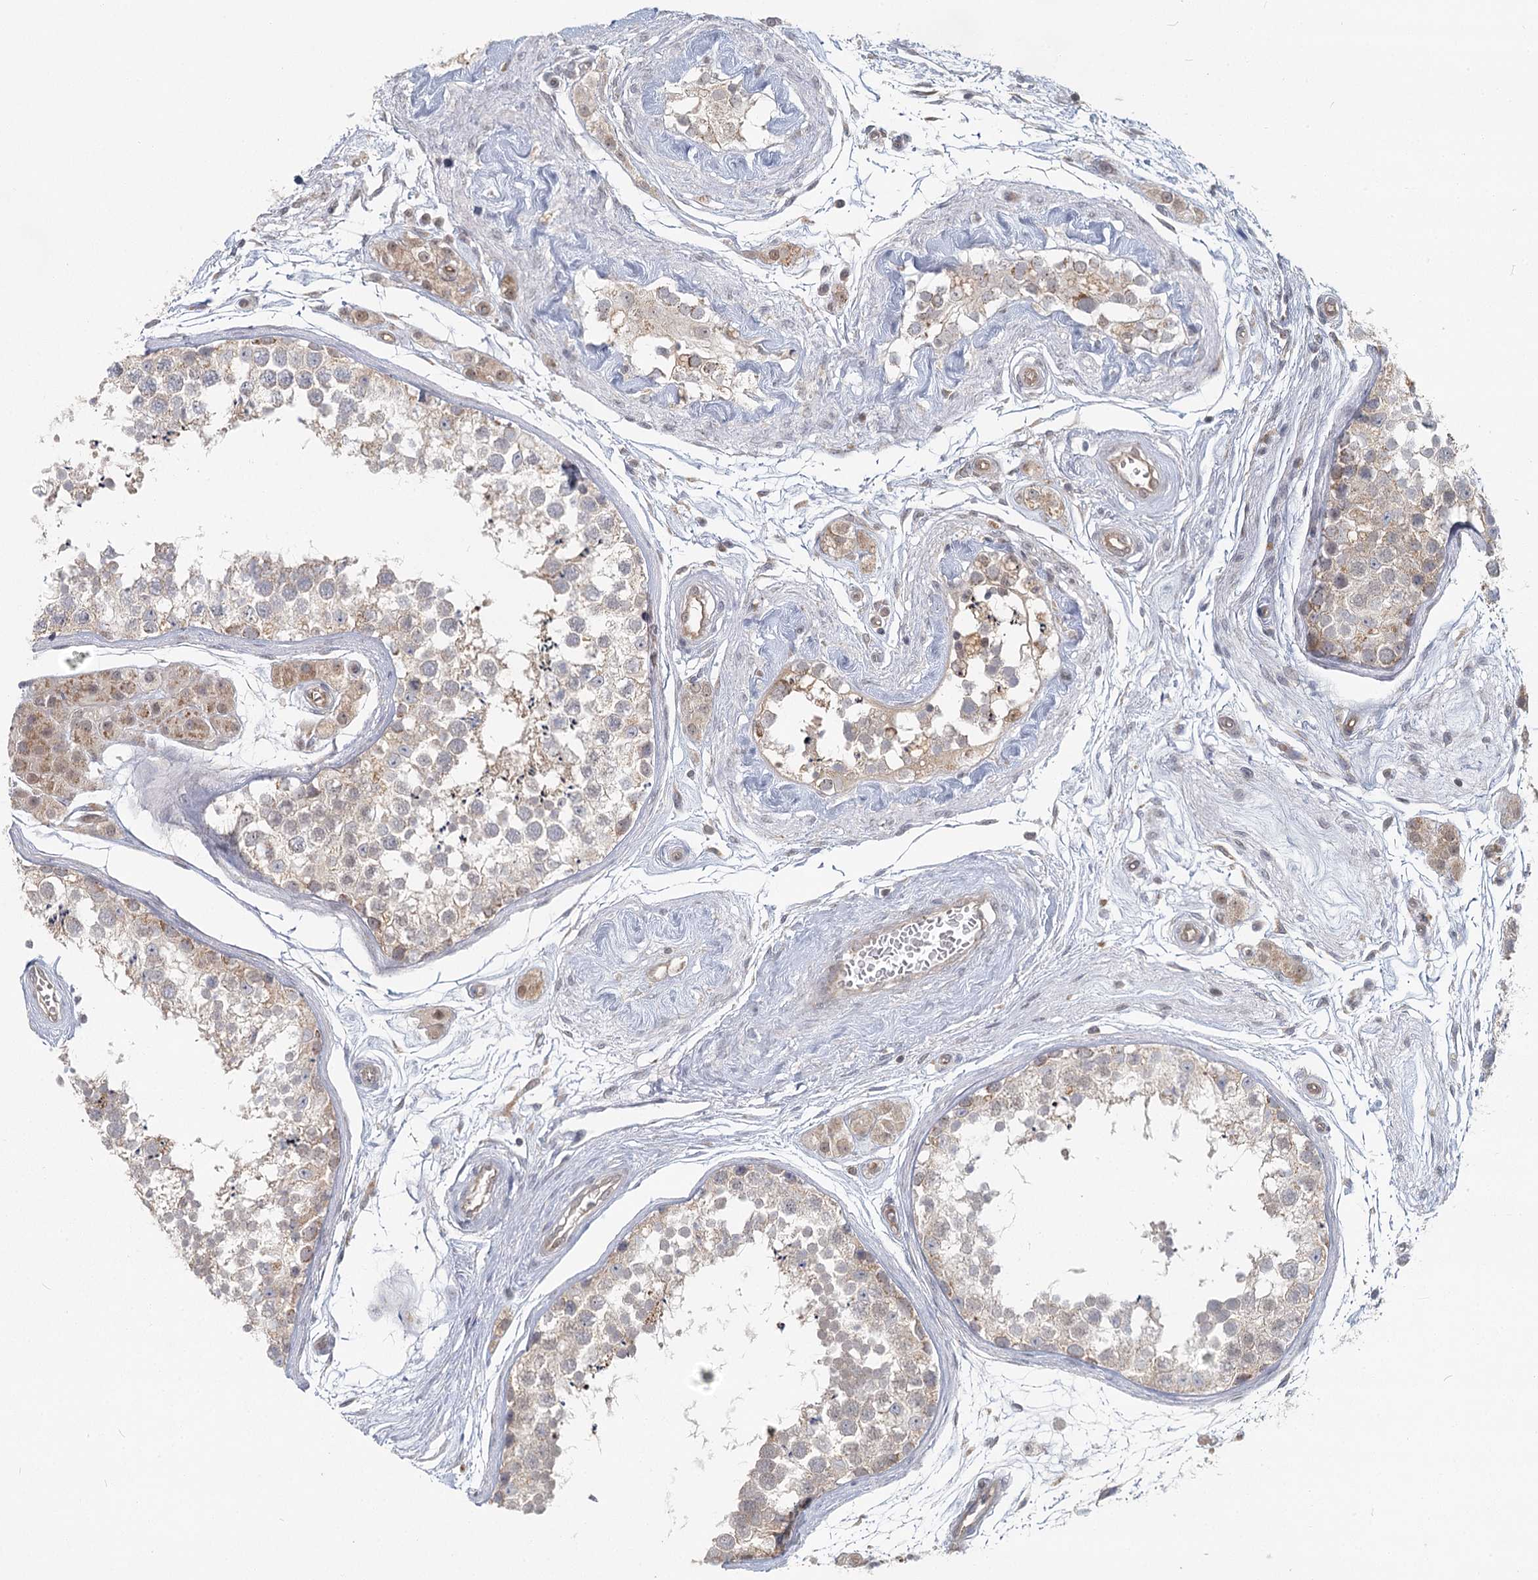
{"staining": {"intensity": "moderate", "quantity": "<25%", "location": "cytoplasmic/membranous,nuclear"}, "tissue": "testis", "cell_type": "Cells in seminiferous ducts", "image_type": "normal", "snomed": [{"axis": "morphology", "description": "Normal tissue, NOS"}, {"axis": "topography", "description": "Testis"}], "caption": "DAB (3,3'-diaminobenzidine) immunohistochemical staining of benign human testis shows moderate cytoplasmic/membranous,nuclear protein positivity in about <25% of cells in seminiferous ducts. (Brightfield microscopy of DAB IHC at high magnification).", "gene": "THNSL1", "patient": {"sex": "male", "age": 56}}